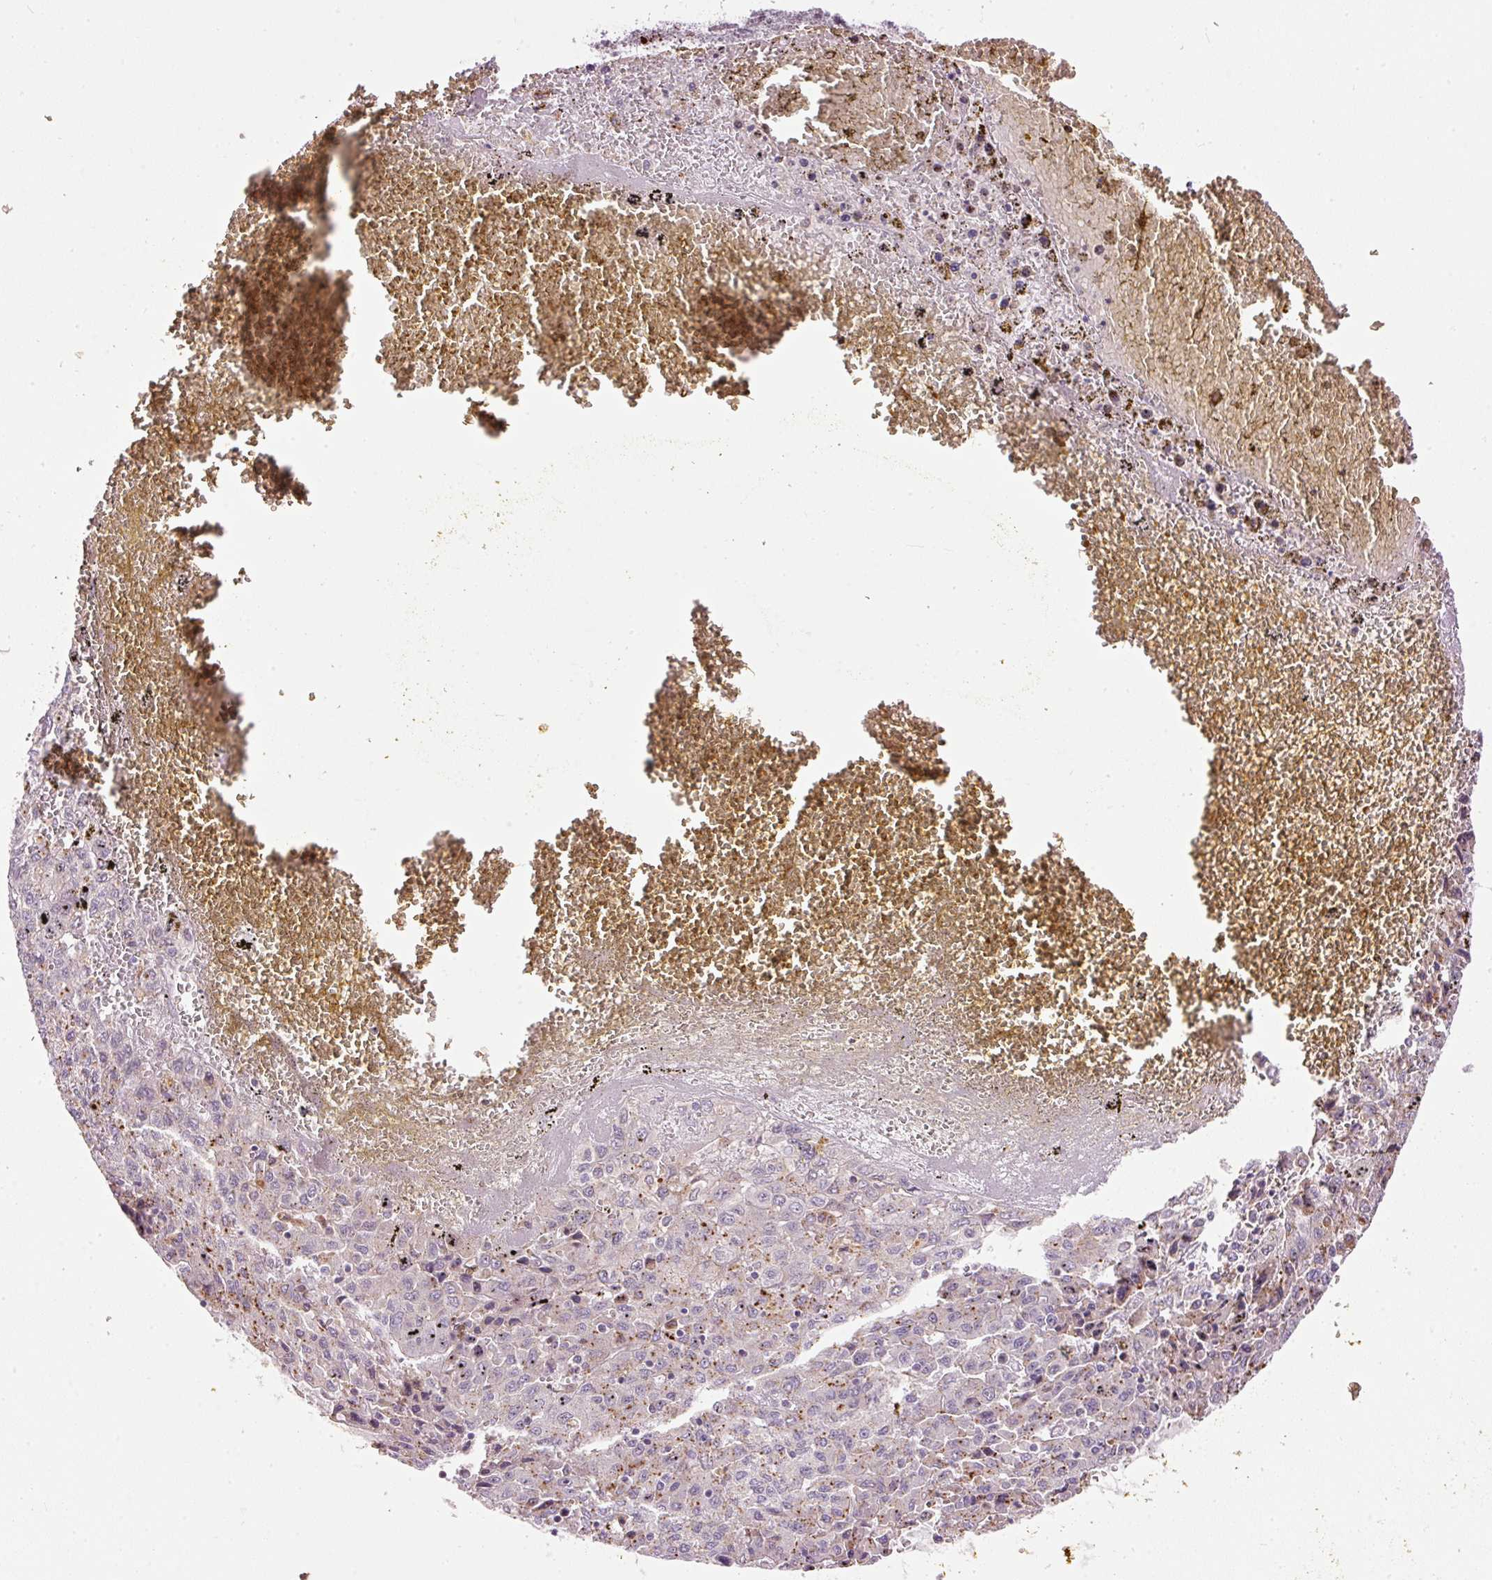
{"staining": {"intensity": "negative", "quantity": "none", "location": "none"}, "tissue": "liver cancer", "cell_type": "Tumor cells", "image_type": "cancer", "snomed": [{"axis": "morphology", "description": "Carcinoma, Hepatocellular, NOS"}, {"axis": "topography", "description": "Liver"}], "caption": "IHC of human liver cancer demonstrates no positivity in tumor cells.", "gene": "ZNF639", "patient": {"sex": "female", "age": 53}}